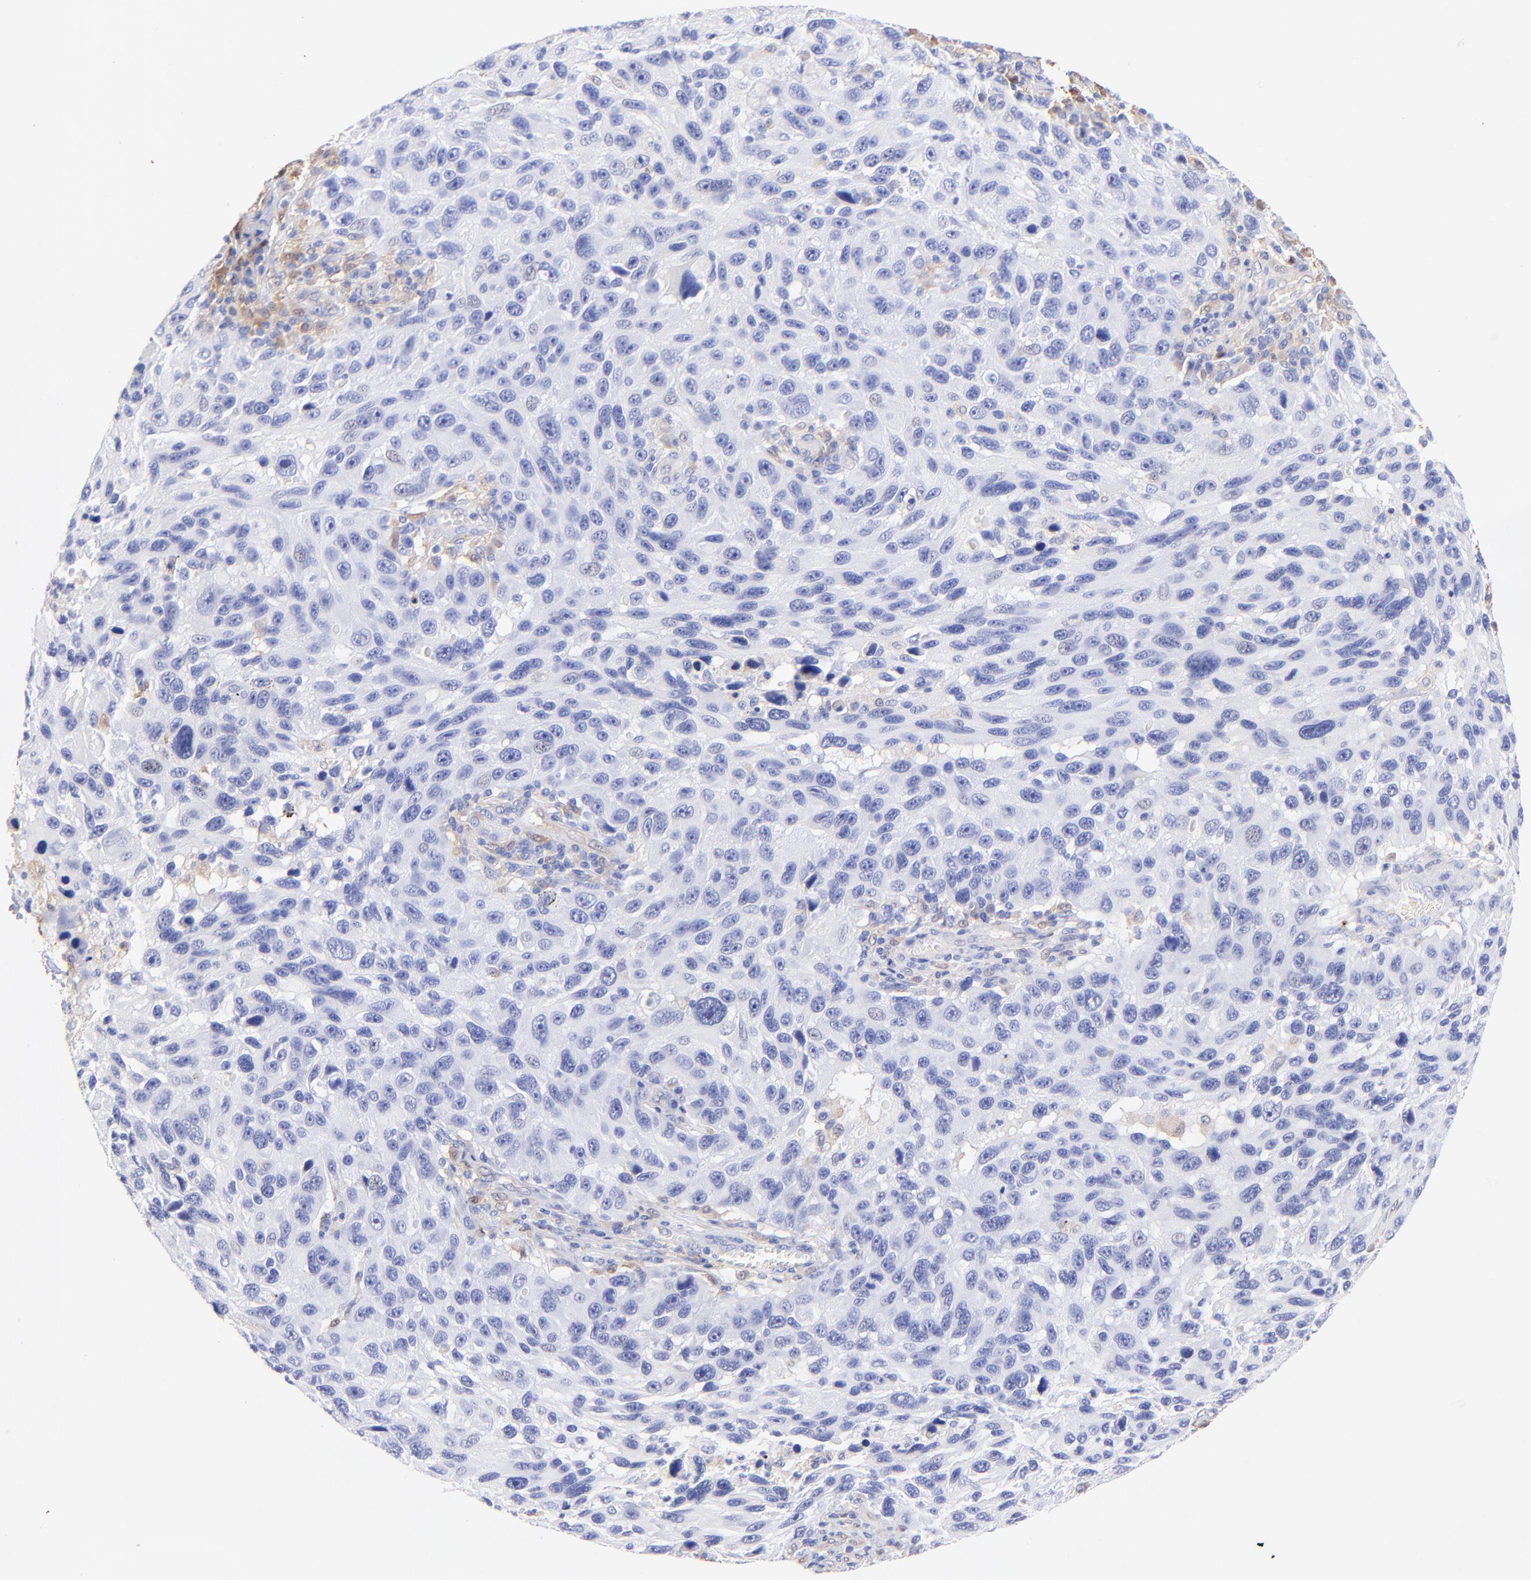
{"staining": {"intensity": "negative", "quantity": "none", "location": "none"}, "tissue": "melanoma", "cell_type": "Tumor cells", "image_type": "cancer", "snomed": [{"axis": "morphology", "description": "Malignant melanoma, NOS"}, {"axis": "topography", "description": "Skin"}], "caption": "A high-resolution micrograph shows immunohistochemistry staining of melanoma, which reveals no significant positivity in tumor cells. (DAB (3,3'-diaminobenzidine) IHC with hematoxylin counter stain).", "gene": "ALDH1A1", "patient": {"sex": "male", "age": 53}}